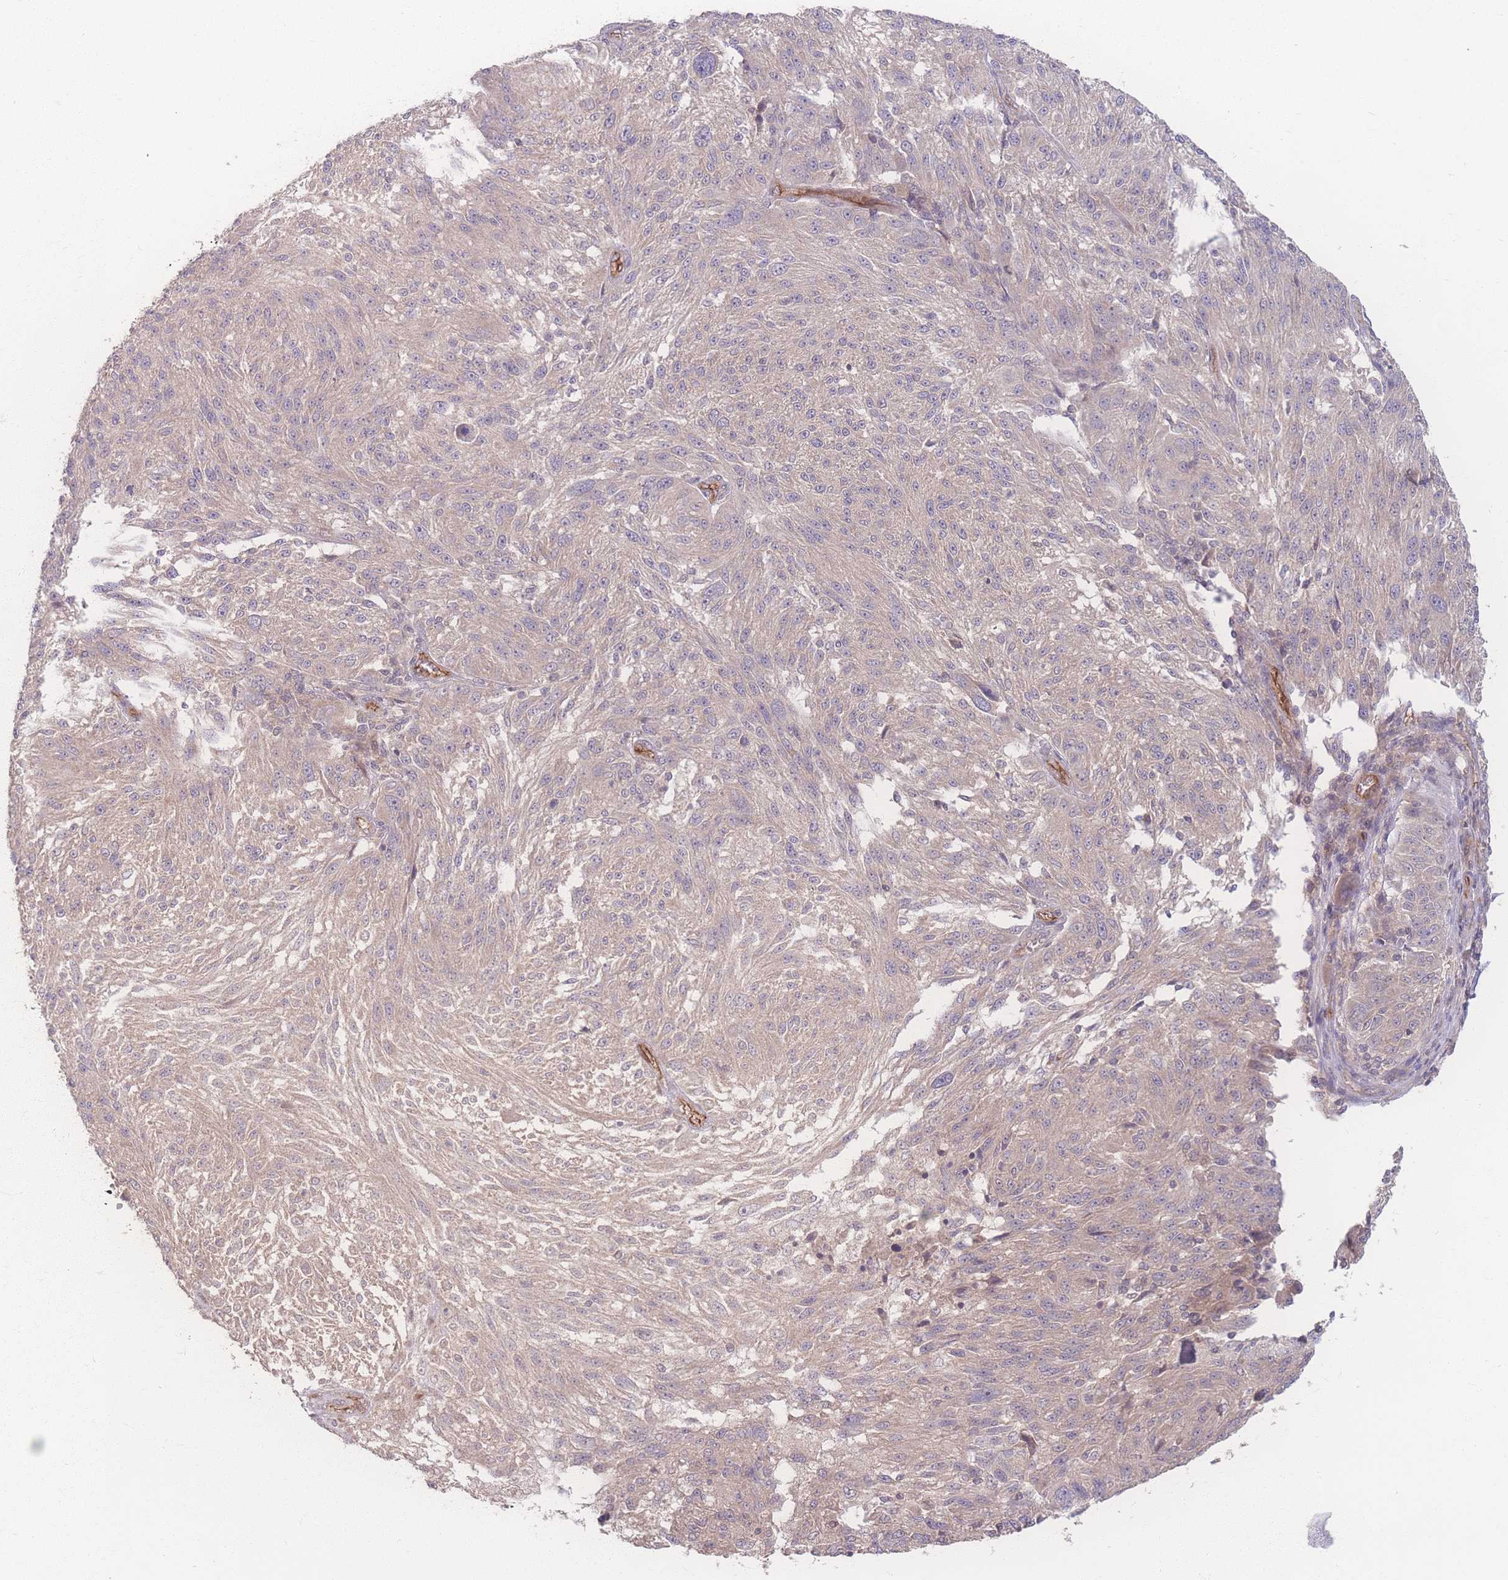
{"staining": {"intensity": "negative", "quantity": "none", "location": "none"}, "tissue": "melanoma", "cell_type": "Tumor cells", "image_type": "cancer", "snomed": [{"axis": "morphology", "description": "Malignant melanoma, NOS"}, {"axis": "topography", "description": "Skin"}], "caption": "Immunohistochemistry (IHC) photomicrograph of neoplastic tissue: melanoma stained with DAB demonstrates no significant protein positivity in tumor cells.", "gene": "INSR", "patient": {"sex": "male", "age": 53}}